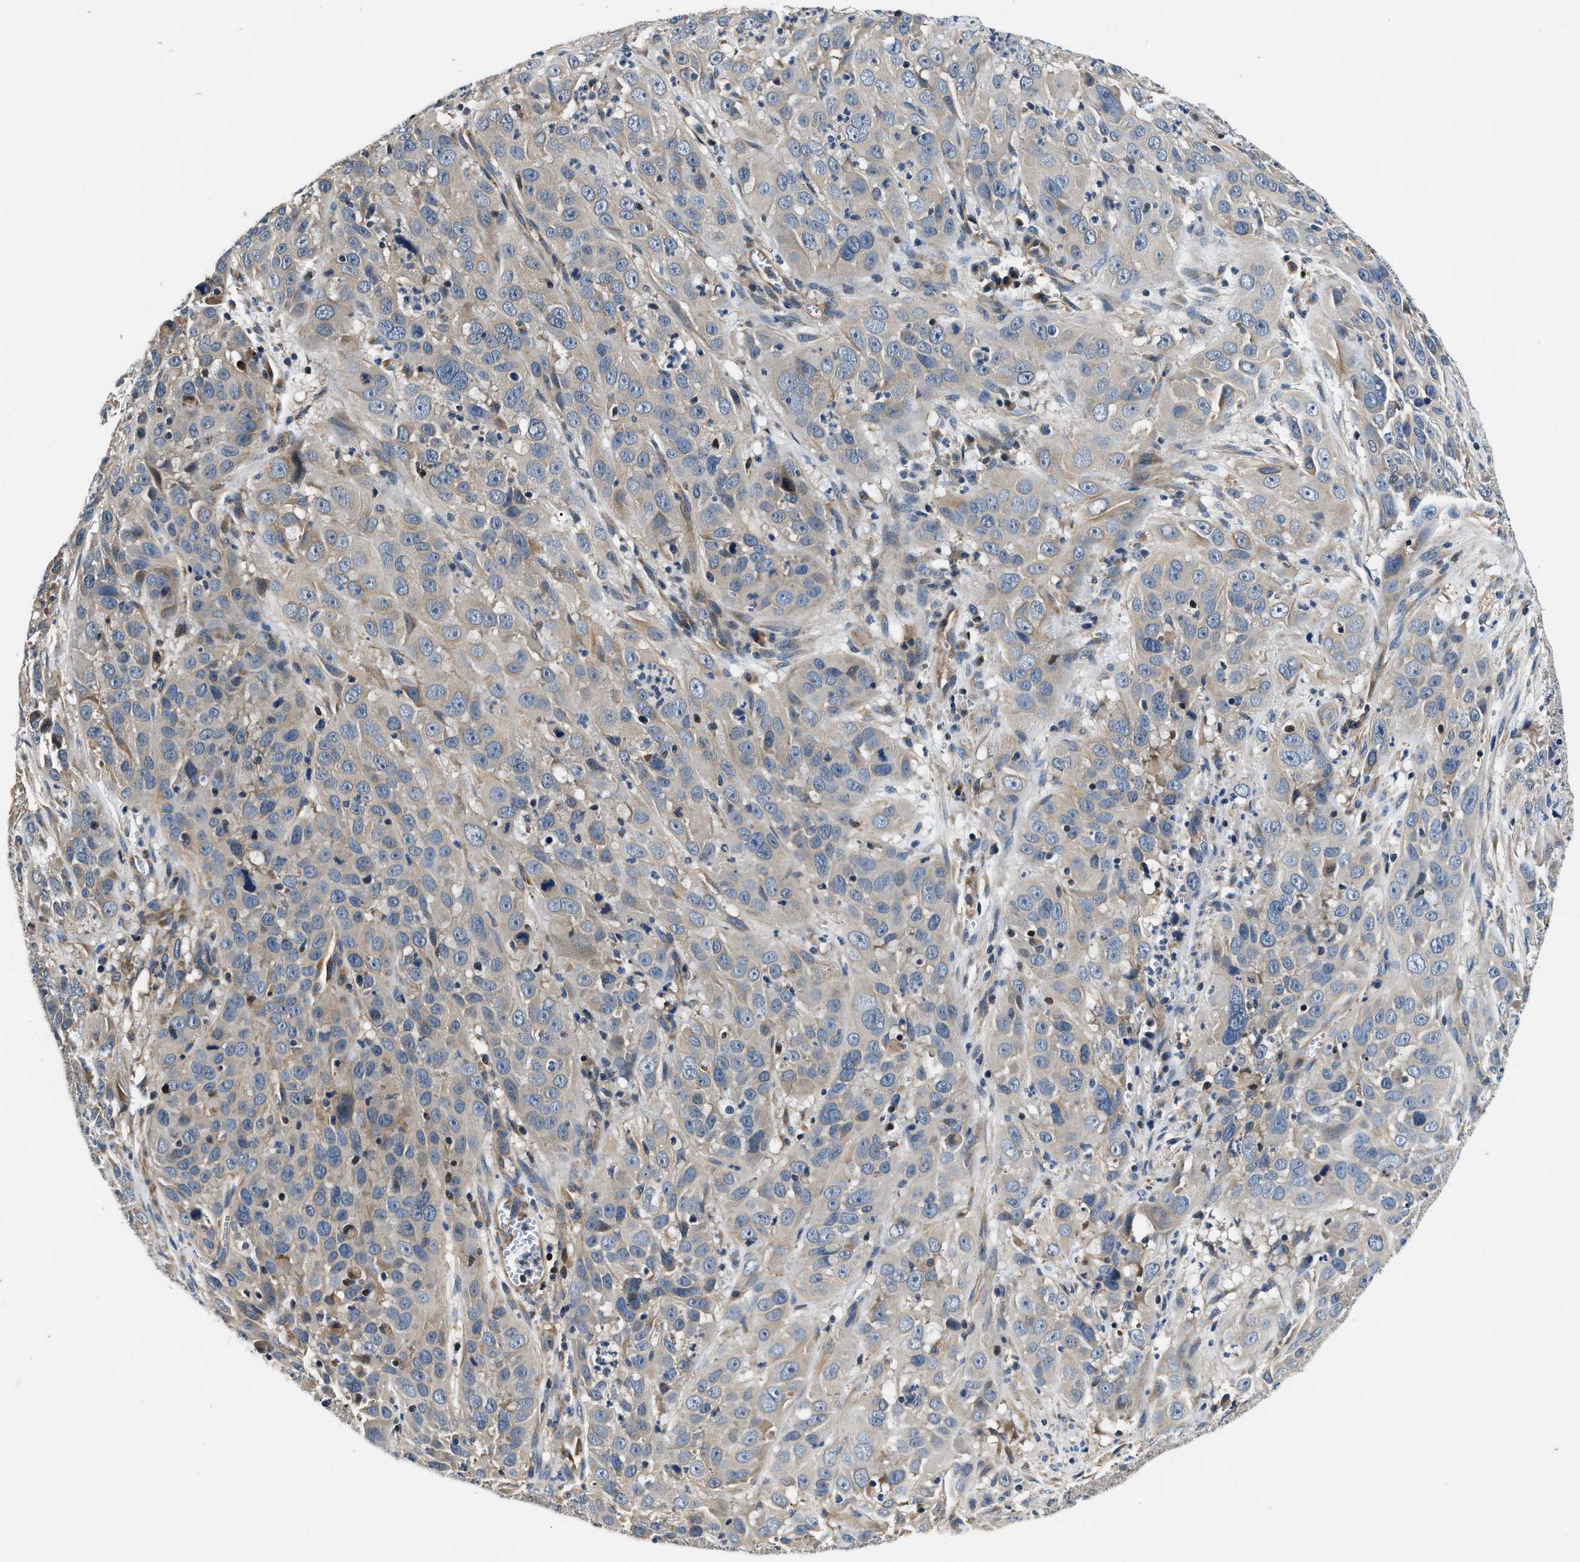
{"staining": {"intensity": "negative", "quantity": "none", "location": "none"}, "tissue": "cervical cancer", "cell_type": "Tumor cells", "image_type": "cancer", "snomed": [{"axis": "morphology", "description": "Squamous cell carcinoma, NOS"}, {"axis": "topography", "description": "Cervix"}], "caption": "DAB (3,3'-diaminobenzidine) immunohistochemical staining of squamous cell carcinoma (cervical) reveals no significant expression in tumor cells.", "gene": "TEX2", "patient": {"sex": "female", "age": 32}}